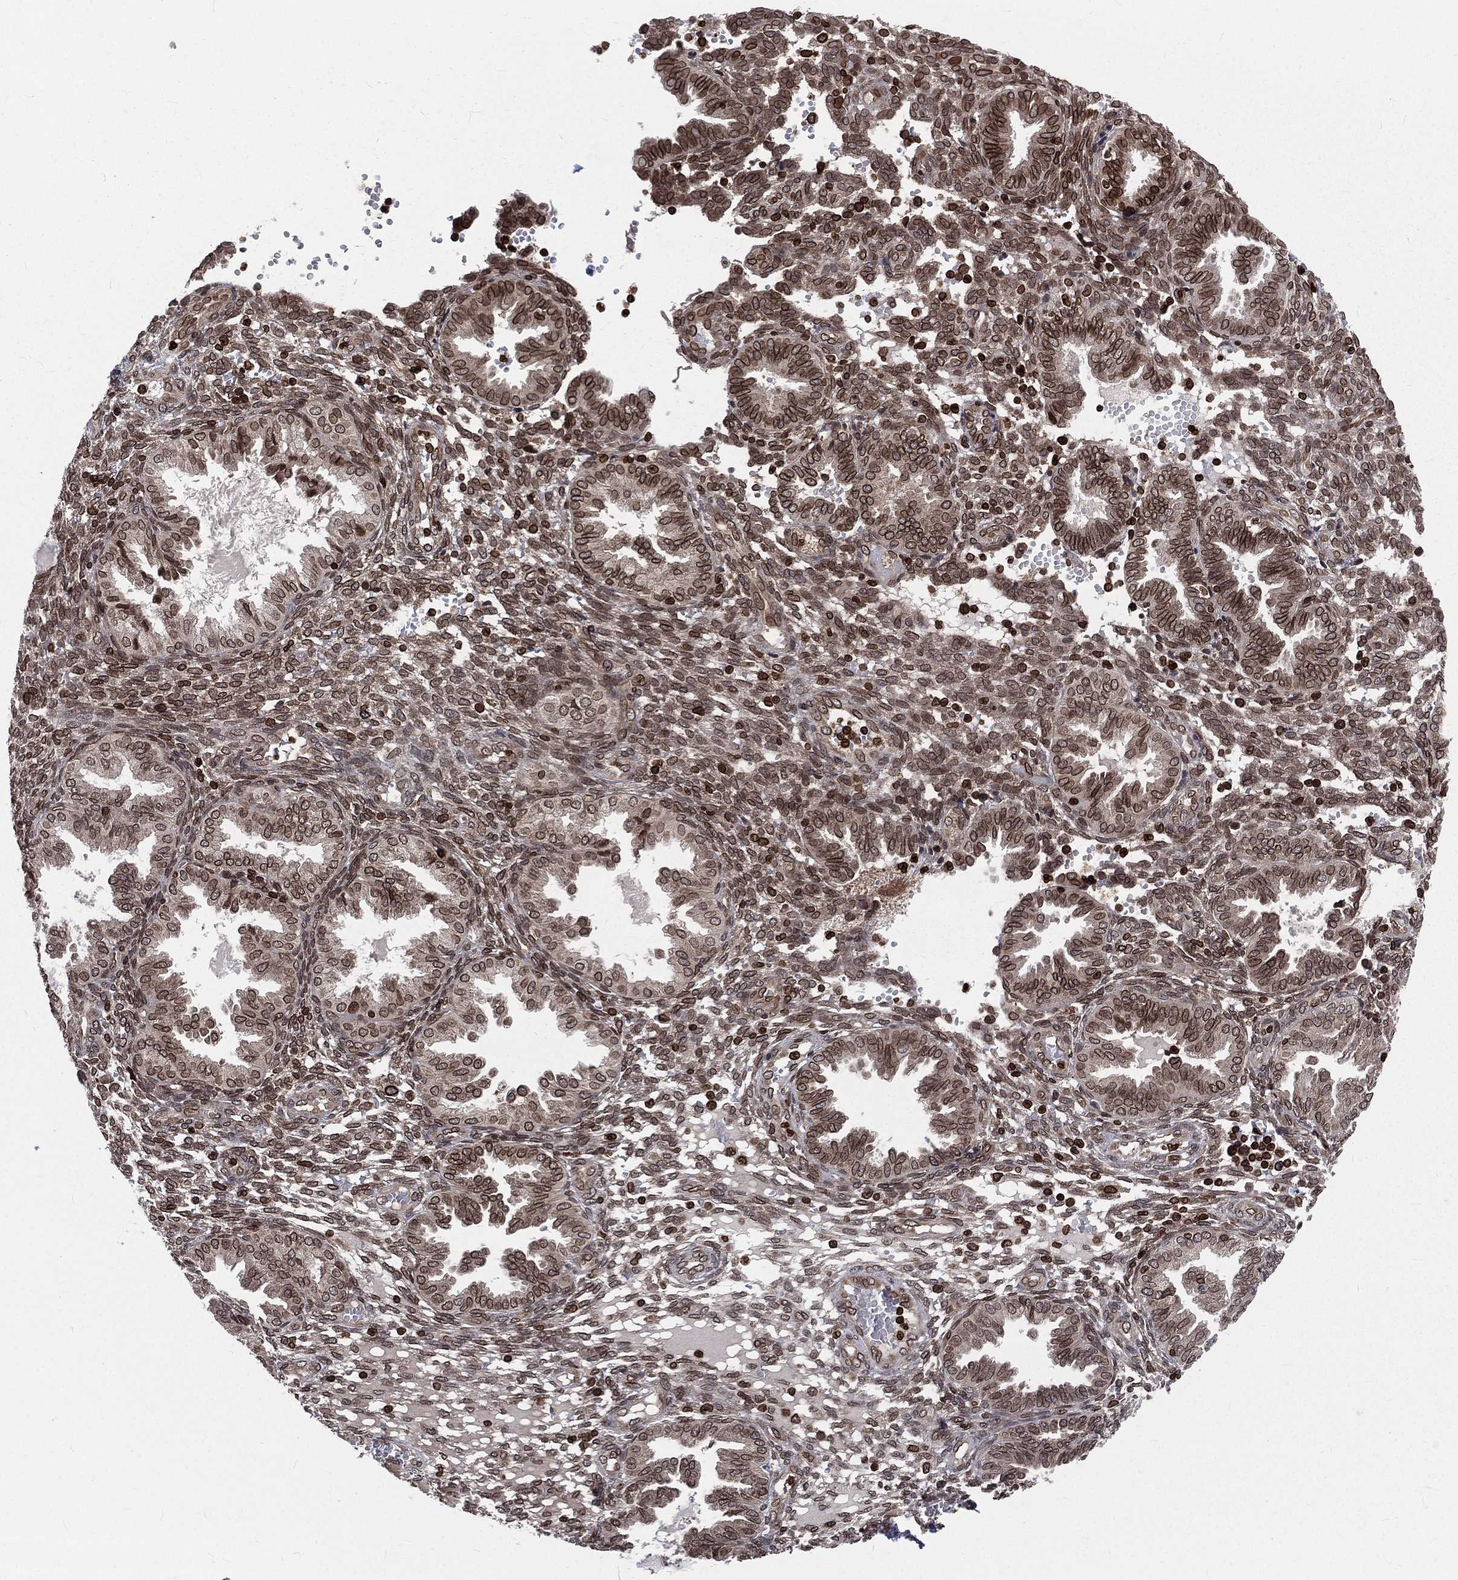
{"staining": {"intensity": "moderate", "quantity": "25%-75%", "location": "cytoplasmic/membranous,nuclear"}, "tissue": "endometrium", "cell_type": "Cells in endometrial stroma", "image_type": "normal", "snomed": [{"axis": "morphology", "description": "Normal tissue, NOS"}, {"axis": "topography", "description": "Endometrium"}], "caption": "Immunohistochemistry micrograph of unremarkable endometrium: endometrium stained using immunohistochemistry (IHC) demonstrates medium levels of moderate protein expression localized specifically in the cytoplasmic/membranous,nuclear of cells in endometrial stroma, appearing as a cytoplasmic/membranous,nuclear brown color.", "gene": "LBR", "patient": {"sex": "female", "age": 42}}